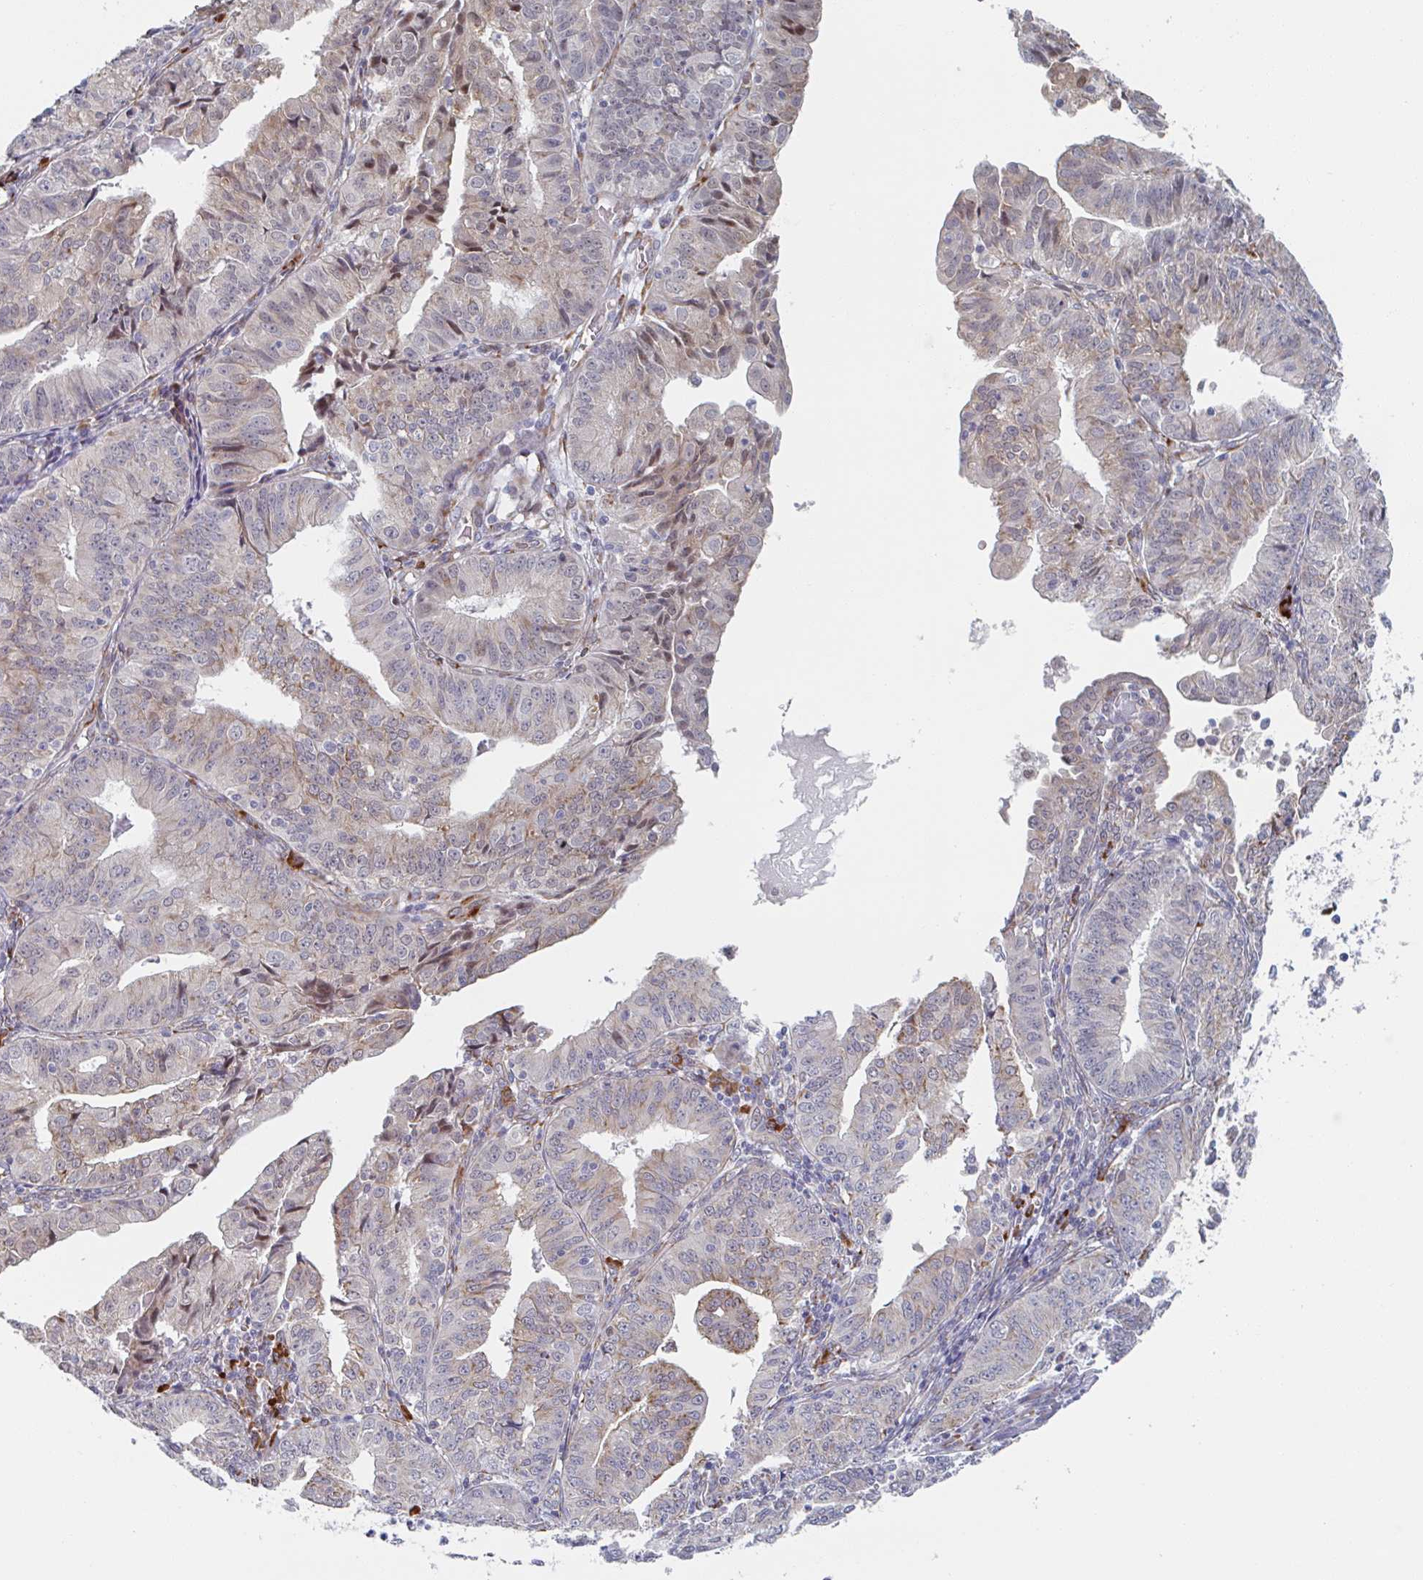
{"staining": {"intensity": "moderate", "quantity": "25%-75%", "location": "cytoplasmic/membranous"}, "tissue": "endometrial cancer", "cell_type": "Tumor cells", "image_type": "cancer", "snomed": [{"axis": "morphology", "description": "Adenocarcinoma, NOS"}, {"axis": "topography", "description": "Endometrium"}], "caption": "Endometrial adenocarcinoma stained with immunohistochemistry shows moderate cytoplasmic/membranous positivity in about 25%-75% of tumor cells.", "gene": "TRAPPC10", "patient": {"sex": "female", "age": 56}}